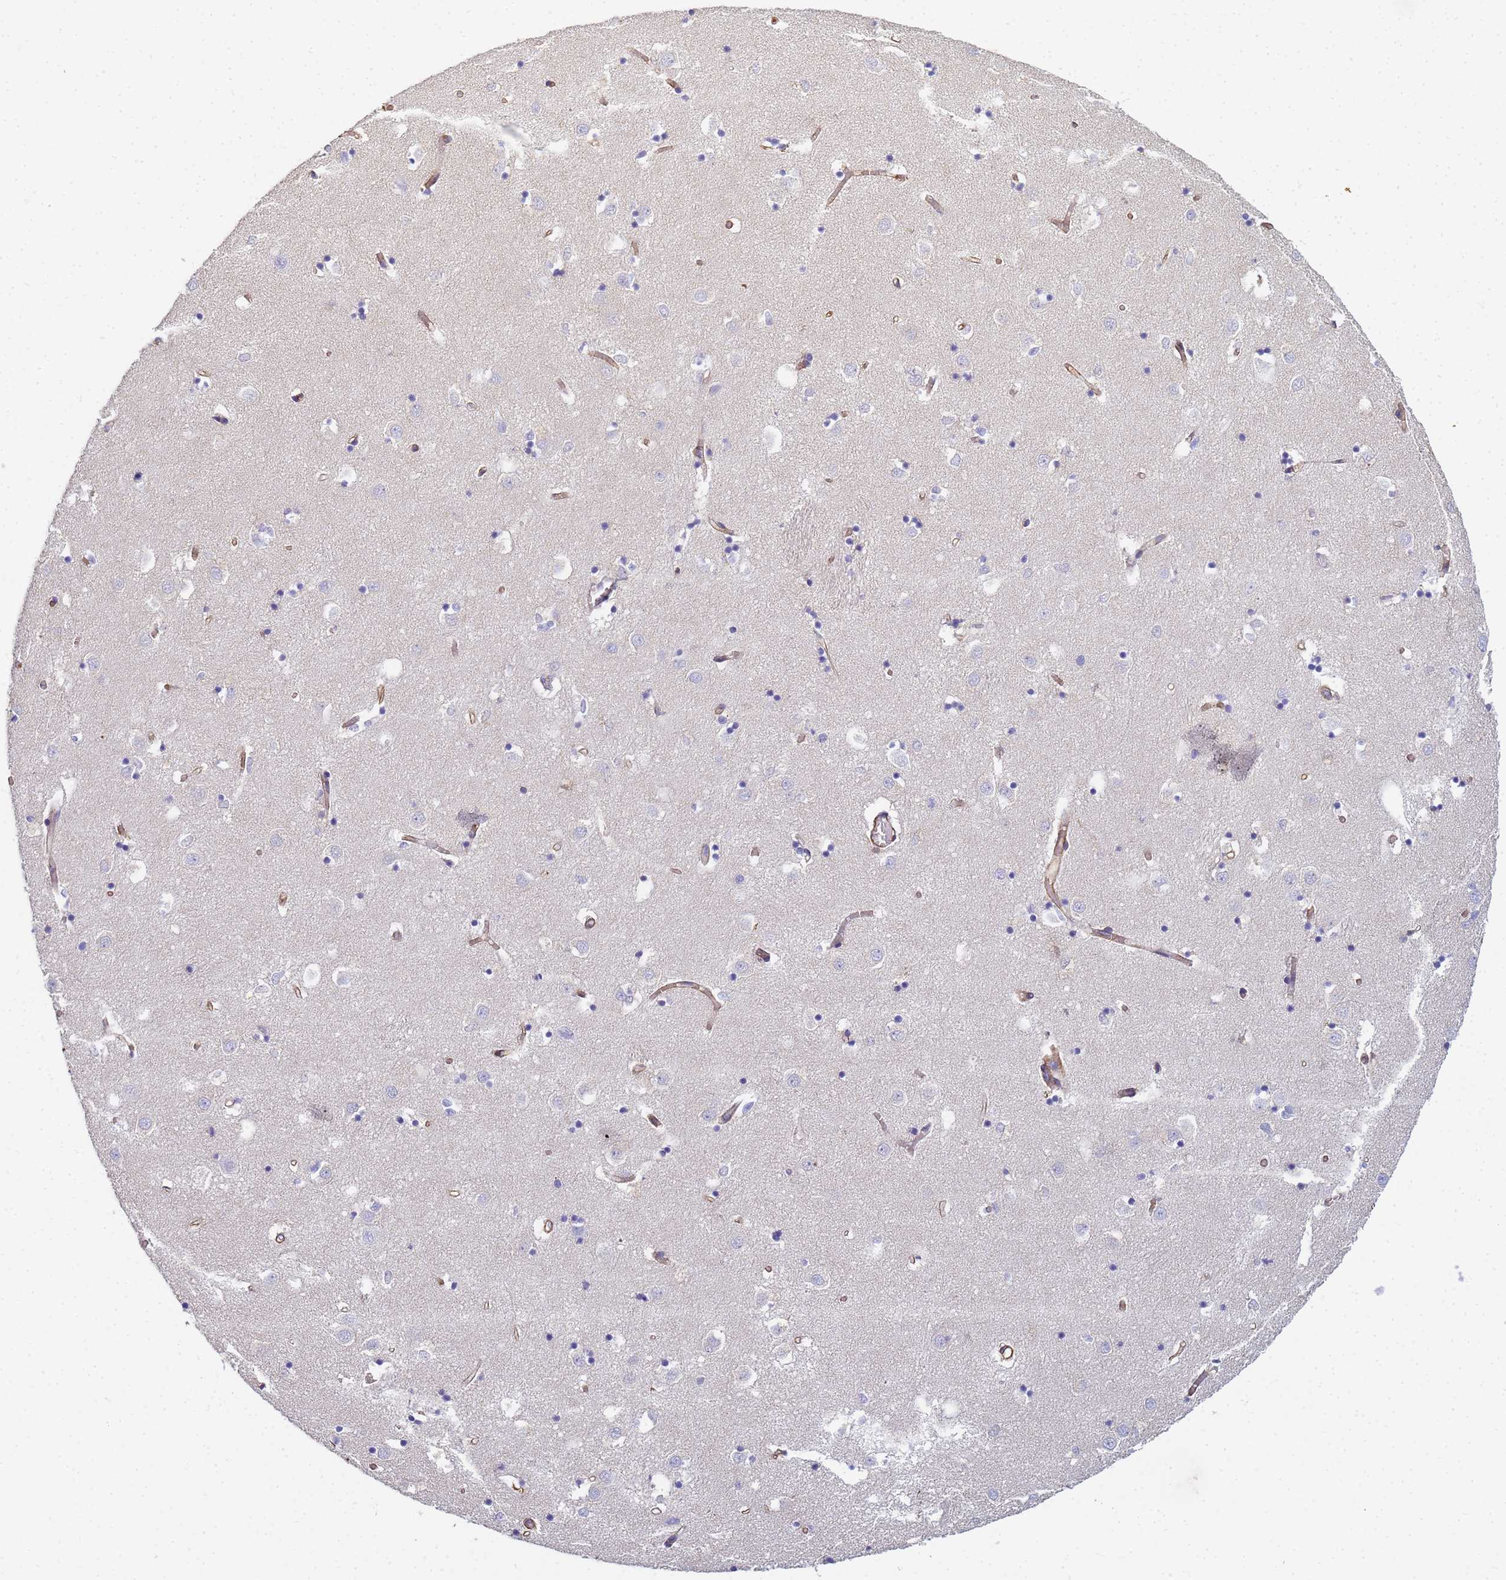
{"staining": {"intensity": "negative", "quantity": "none", "location": "none"}, "tissue": "caudate", "cell_type": "Glial cells", "image_type": "normal", "snomed": [{"axis": "morphology", "description": "Normal tissue, NOS"}, {"axis": "topography", "description": "Lateral ventricle wall"}], "caption": "This is an immunohistochemistry micrograph of normal caudate. There is no expression in glial cells.", "gene": "TPM1", "patient": {"sex": "male", "age": 70}}